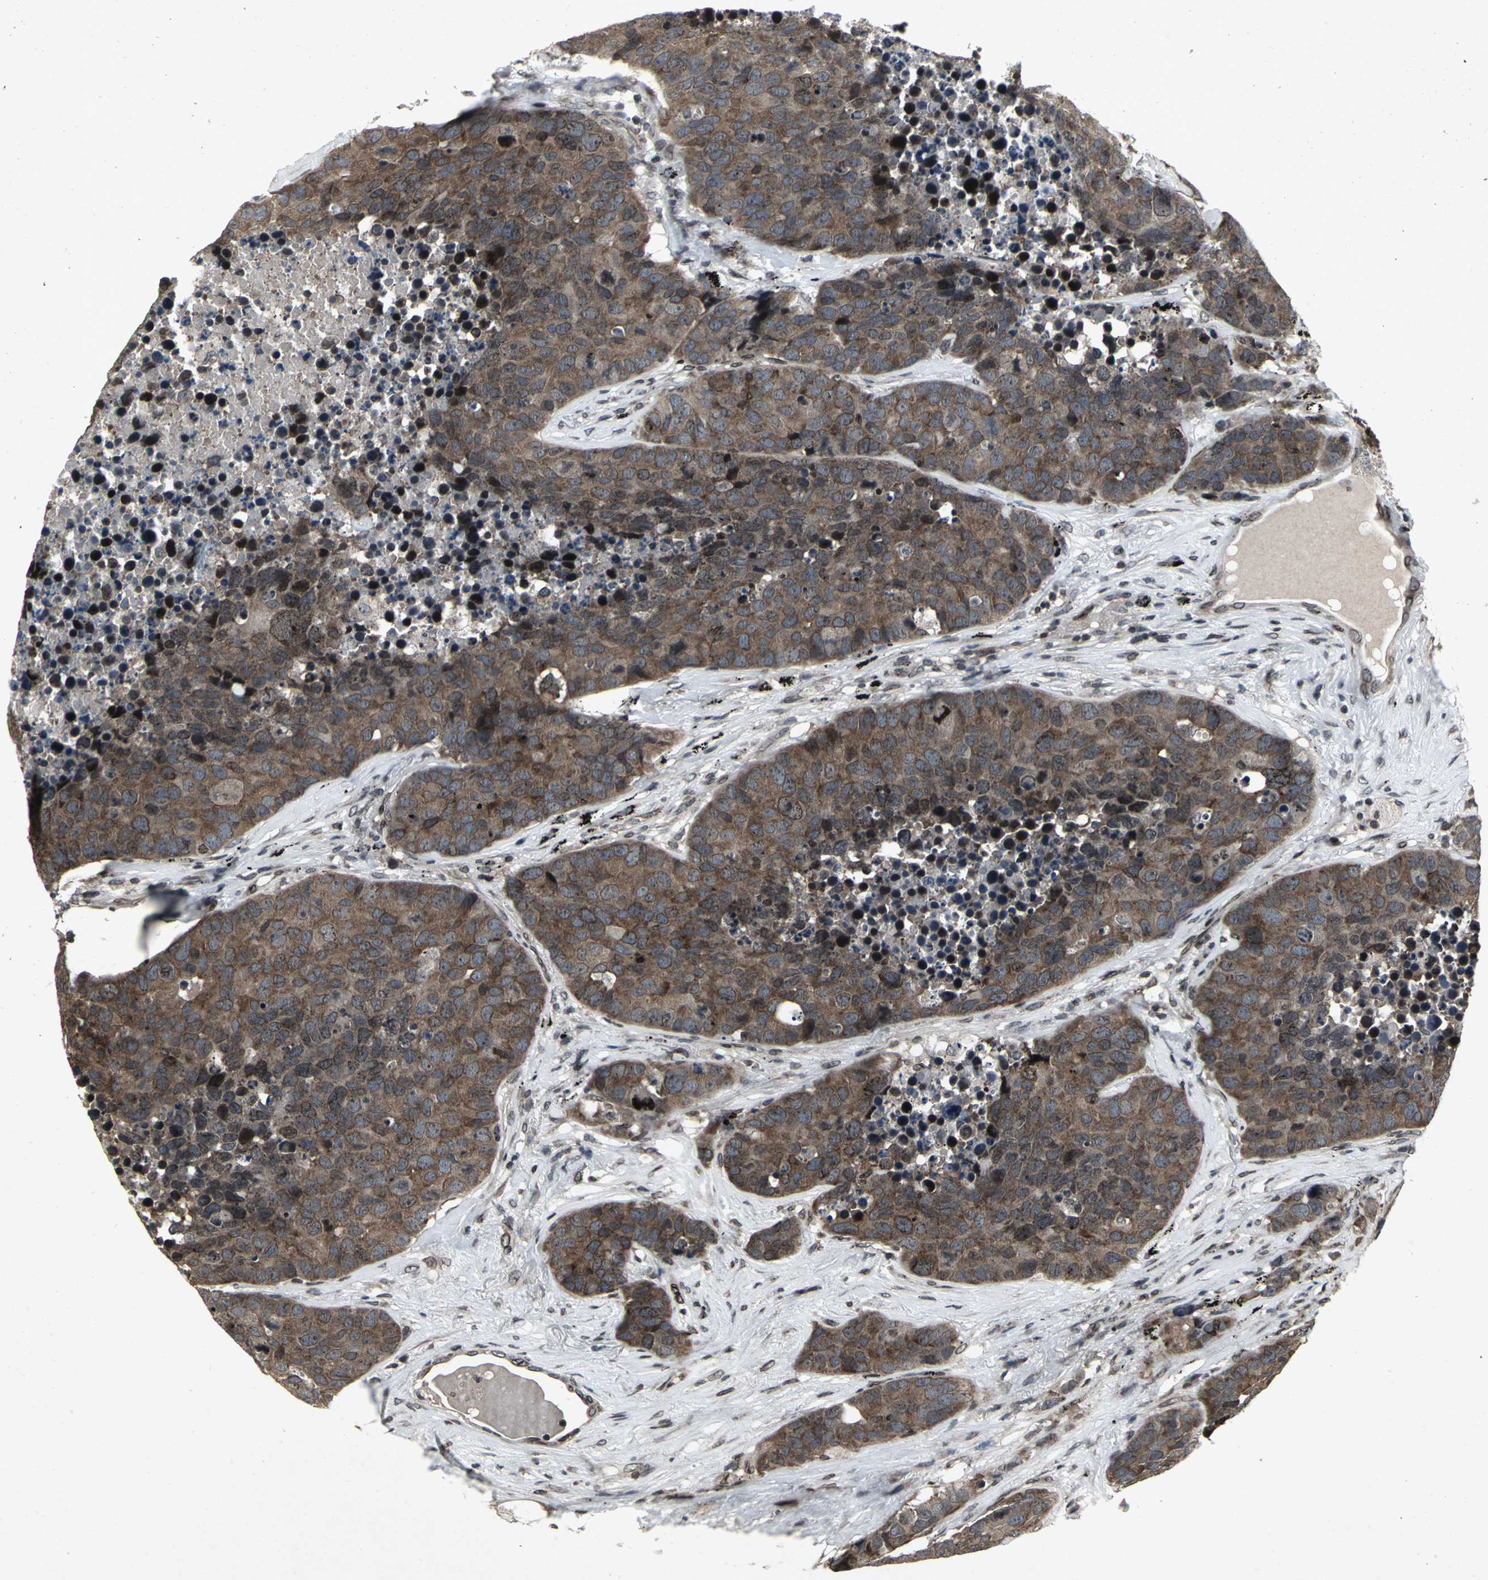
{"staining": {"intensity": "strong", "quantity": ">75%", "location": "cytoplasmic/membranous"}, "tissue": "carcinoid", "cell_type": "Tumor cells", "image_type": "cancer", "snomed": [{"axis": "morphology", "description": "Carcinoid, malignant, NOS"}, {"axis": "topography", "description": "Lung"}], "caption": "Human carcinoid stained for a protein (brown) shows strong cytoplasmic/membranous positive staining in about >75% of tumor cells.", "gene": "SH2B3", "patient": {"sex": "male", "age": 60}}